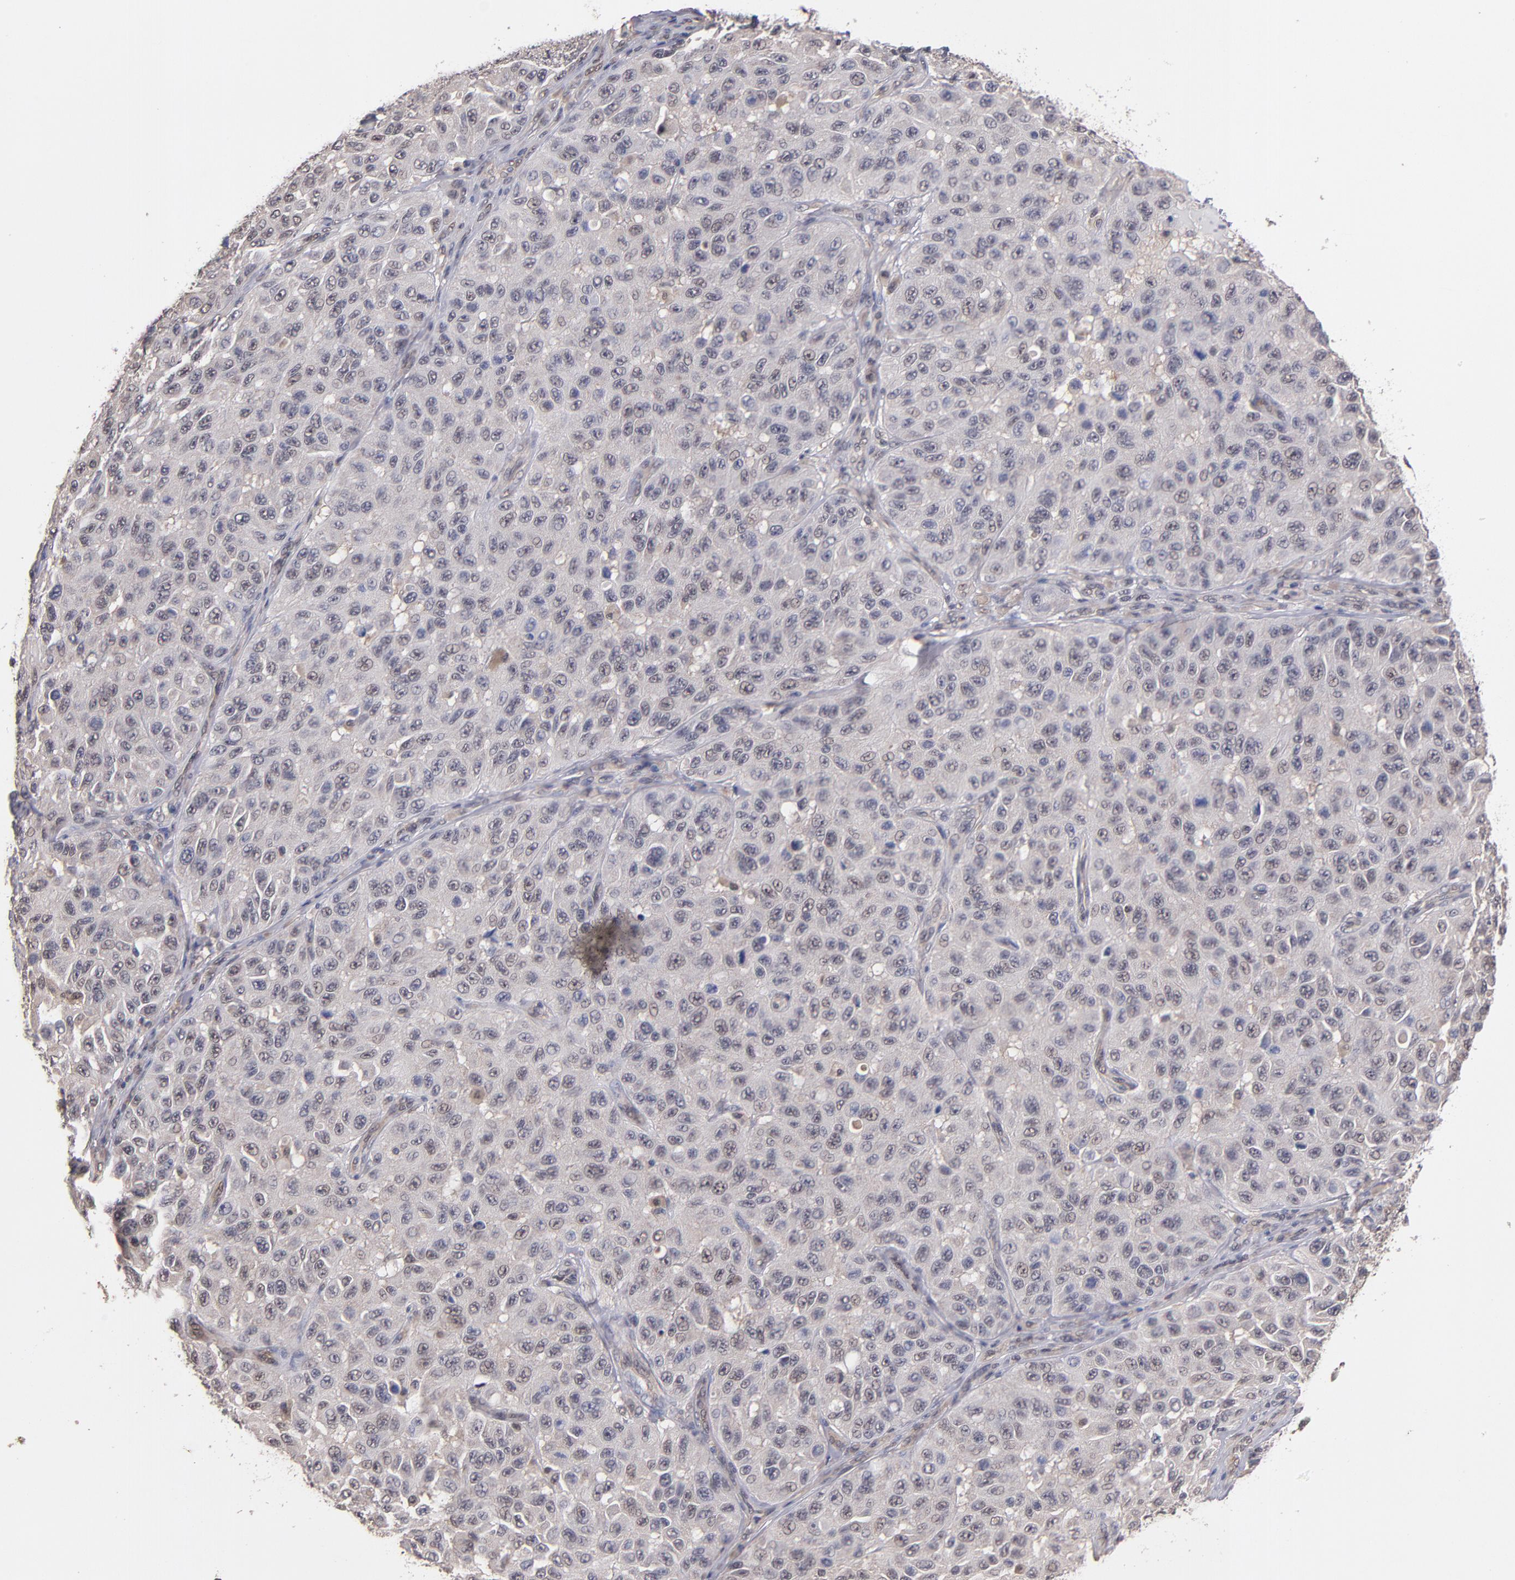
{"staining": {"intensity": "weak", "quantity": "25%-75%", "location": "nuclear"}, "tissue": "melanoma", "cell_type": "Tumor cells", "image_type": "cancer", "snomed": [{"axis": "morphology", "description": "Malignant melanoma, NOS"}, {"axis": "topography", "description": "Skin"}], "caption": "An immunohistochemistry (IHC) micrograph of tumor tissue is shown. Protein staining in brown shows weak nuclear positivity in malignant melanoma within tumor cells. (brown staining indicates protein expression, while blue staining denotes nuclei).", "gene": "PSMD10", "patient": {"sex": "male", "age": 30}}